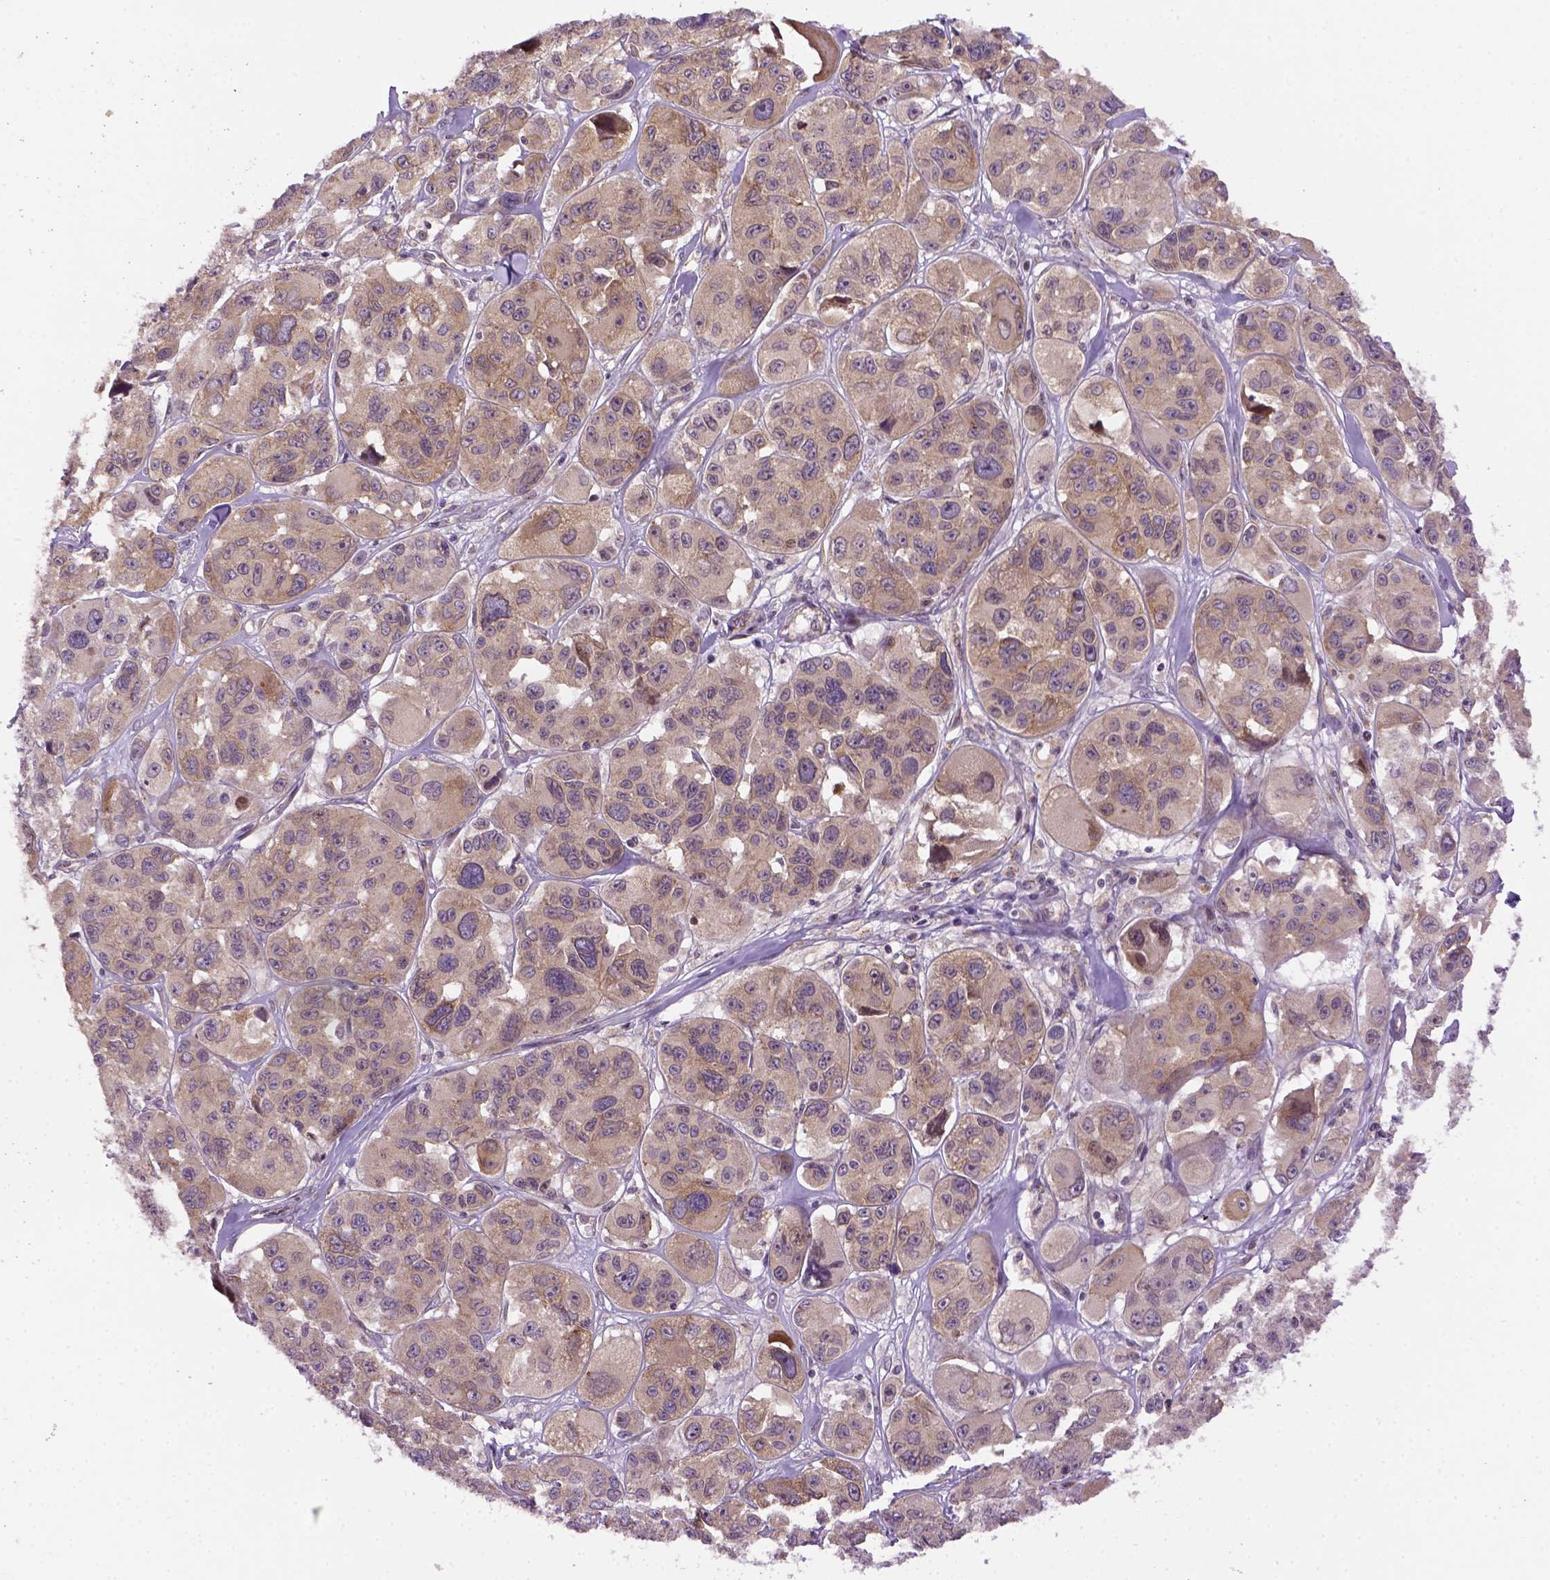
{"staining": {"intensity": "weak", "quantity": ">75%", "location": "cytoplasmic/membranous"}, "tissue": "melanoma", "cell_type": "Tumor cells", "image_type": "cancer", "snomed": [{"axis": "morphology", "description": "Malignant melanoma, NOS"}, {"axis": "topography", "description": "Skin"}], "caption": "Human melanoma stained for a protein (brown) displays weak cytoplasmic/membranous positive positivity in about >75% of tumor cells.", "gene": "KAZN", "patient": {"sex": "female", "age": 66}}